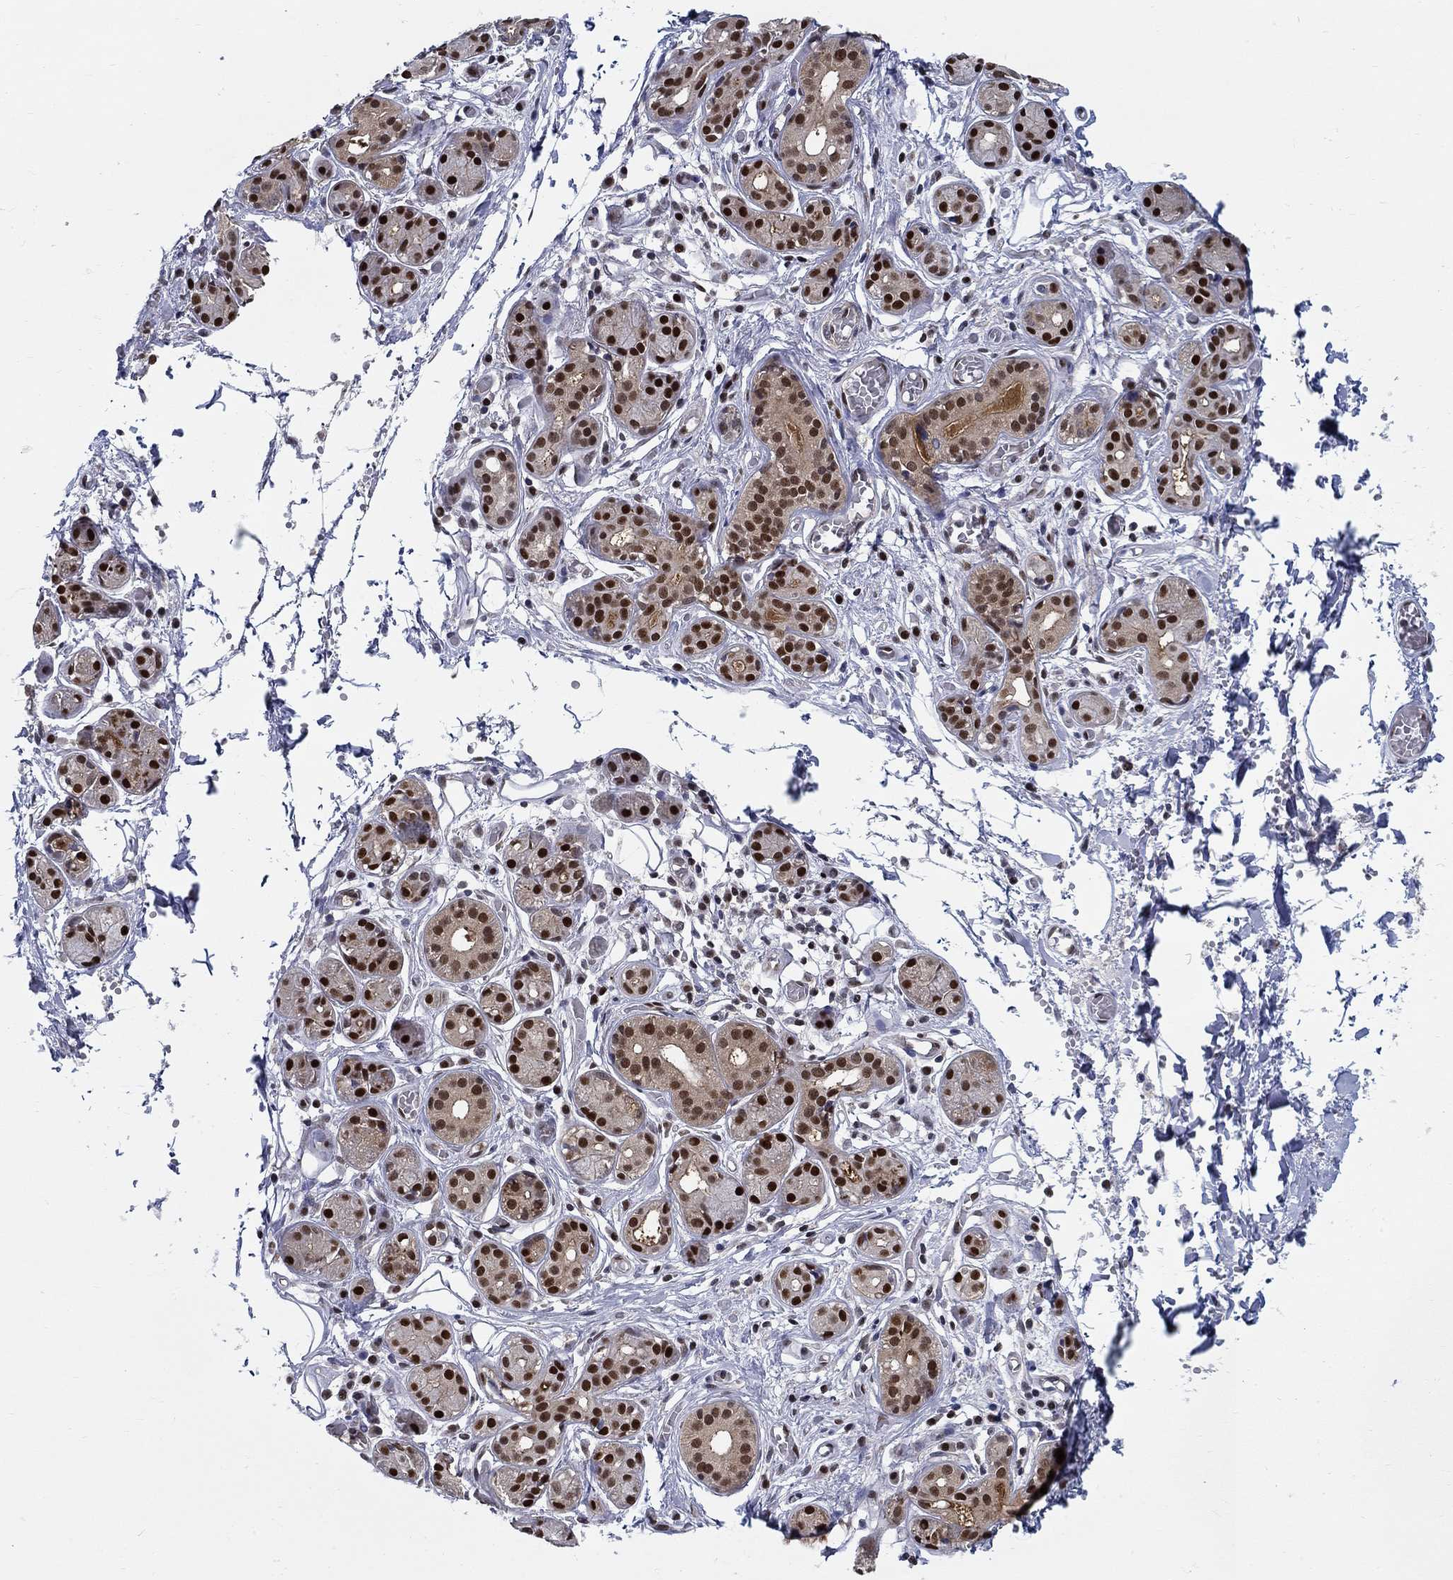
{"staining": {"intensity": "strong", "quantity": ">75%", "location": "nuclear"}, "tissue": "salivary gland", "cell_type": "Glandular cells", "image_type": "normal", "snomed": [{"axis": "morphology", "description": "Normal tissue, NOS"}, {"axis": "topography", "description": "Salivary gland"}, {"axis": "topography", "description": "Peripheral nerve tissue"}], "caption": "Salivary gland stained for a protein exhibits strong nuclear positivity in glandular cells. (brown staining indicates protein expression, while blue staining denotes nuclei).", "gene": "ZNF594", "patient": {"sex": "male", "age": 71}}